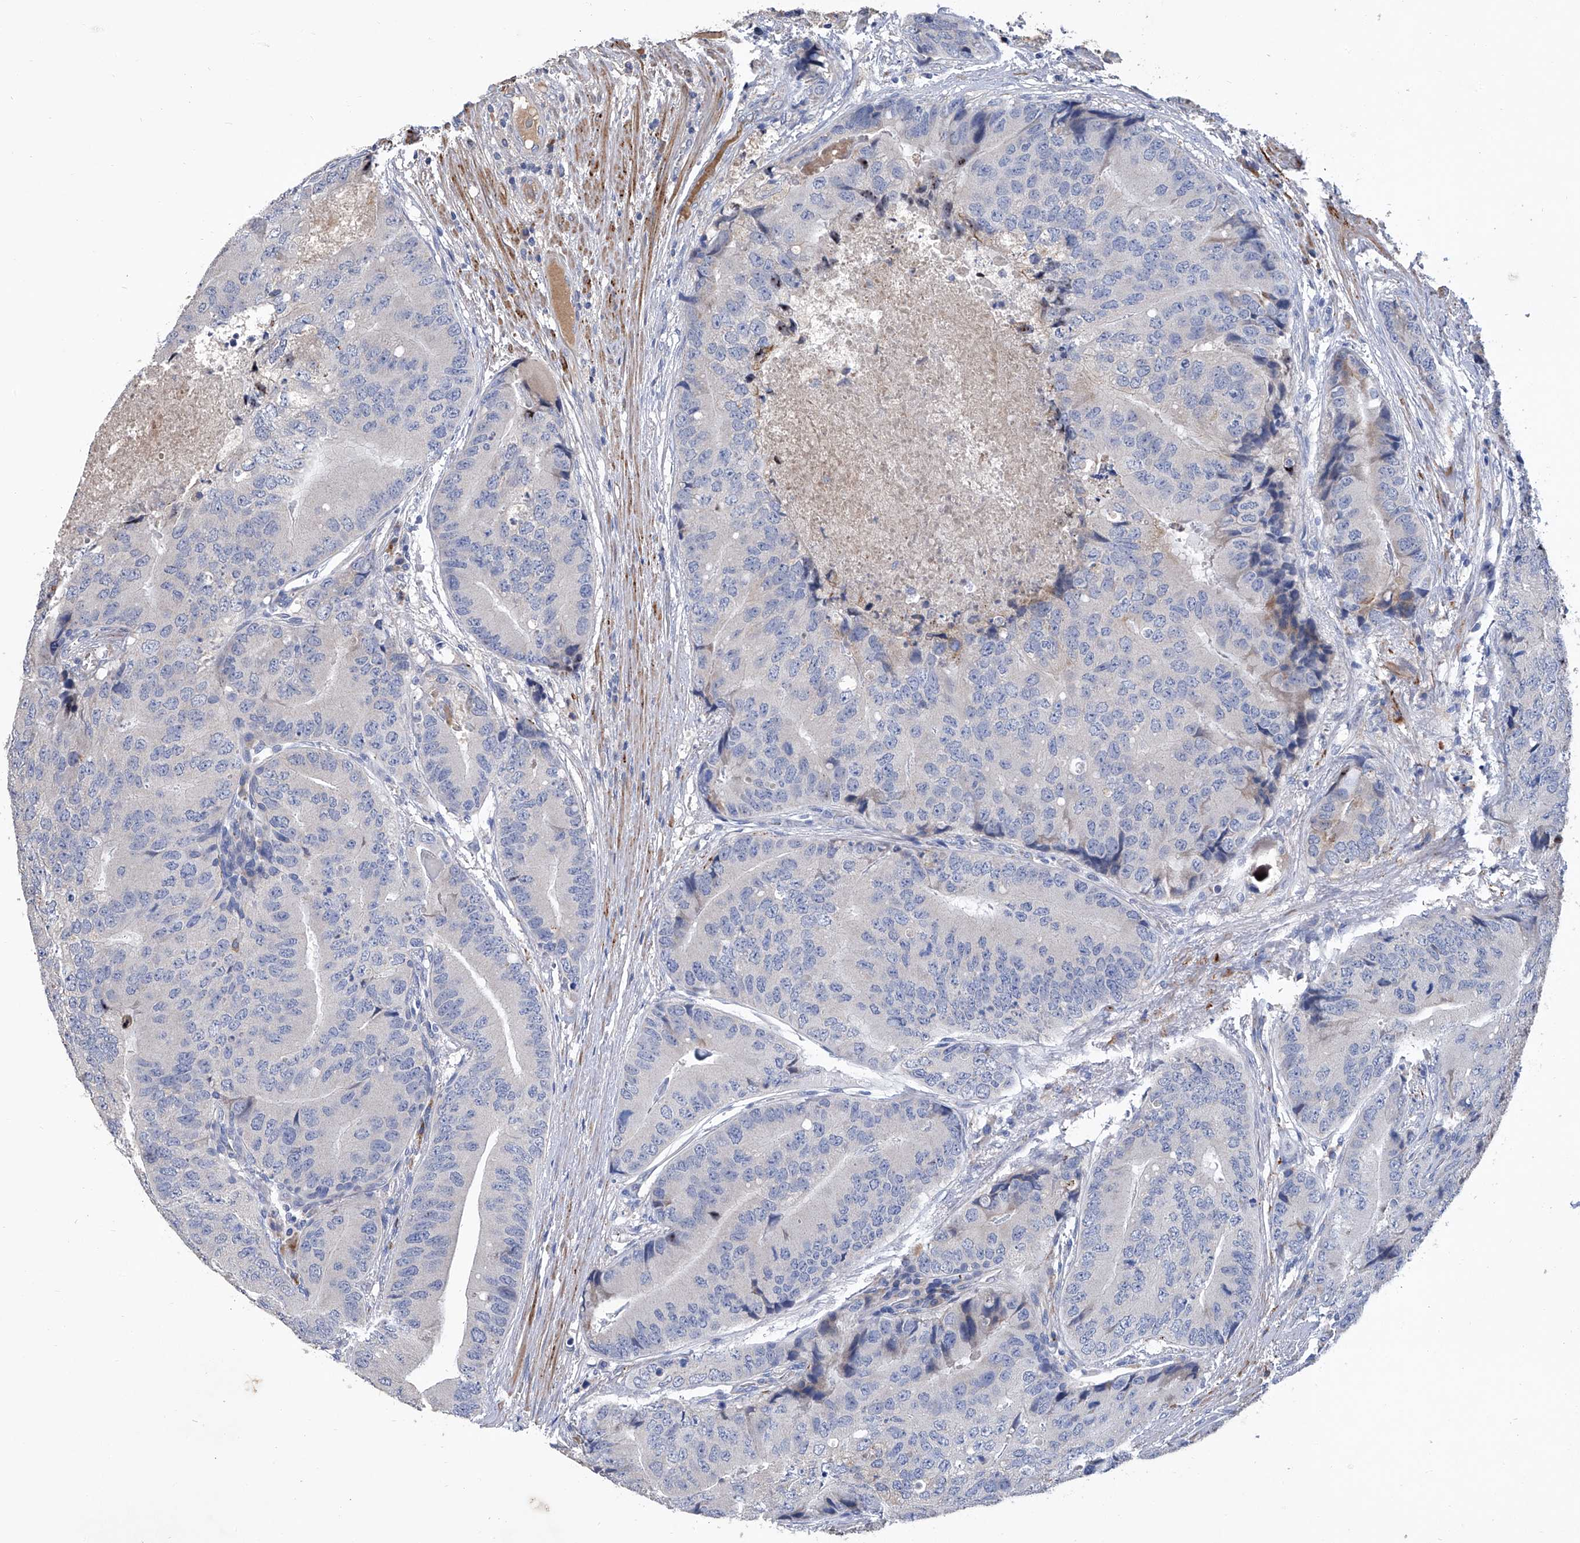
{"staining": {"intensity": "negative", "quantity": "none", "location": "none"}, "tissue": "prostate cancer", "cell_type": "Tumor cells", "image_type": "cancer", "snomed": [{"axis": "morphology", "description": "Adenocarcinoma, High grade"}, {"axis": "topography", "description": "Prostate"}], "caption": "Immunohistochemistry (IHC) of human high-grade adenocarcinoma (prostate) shows no expression in tumor cells.", "gene": "GPT", "patient": {"sex": "male", "age": 70}}